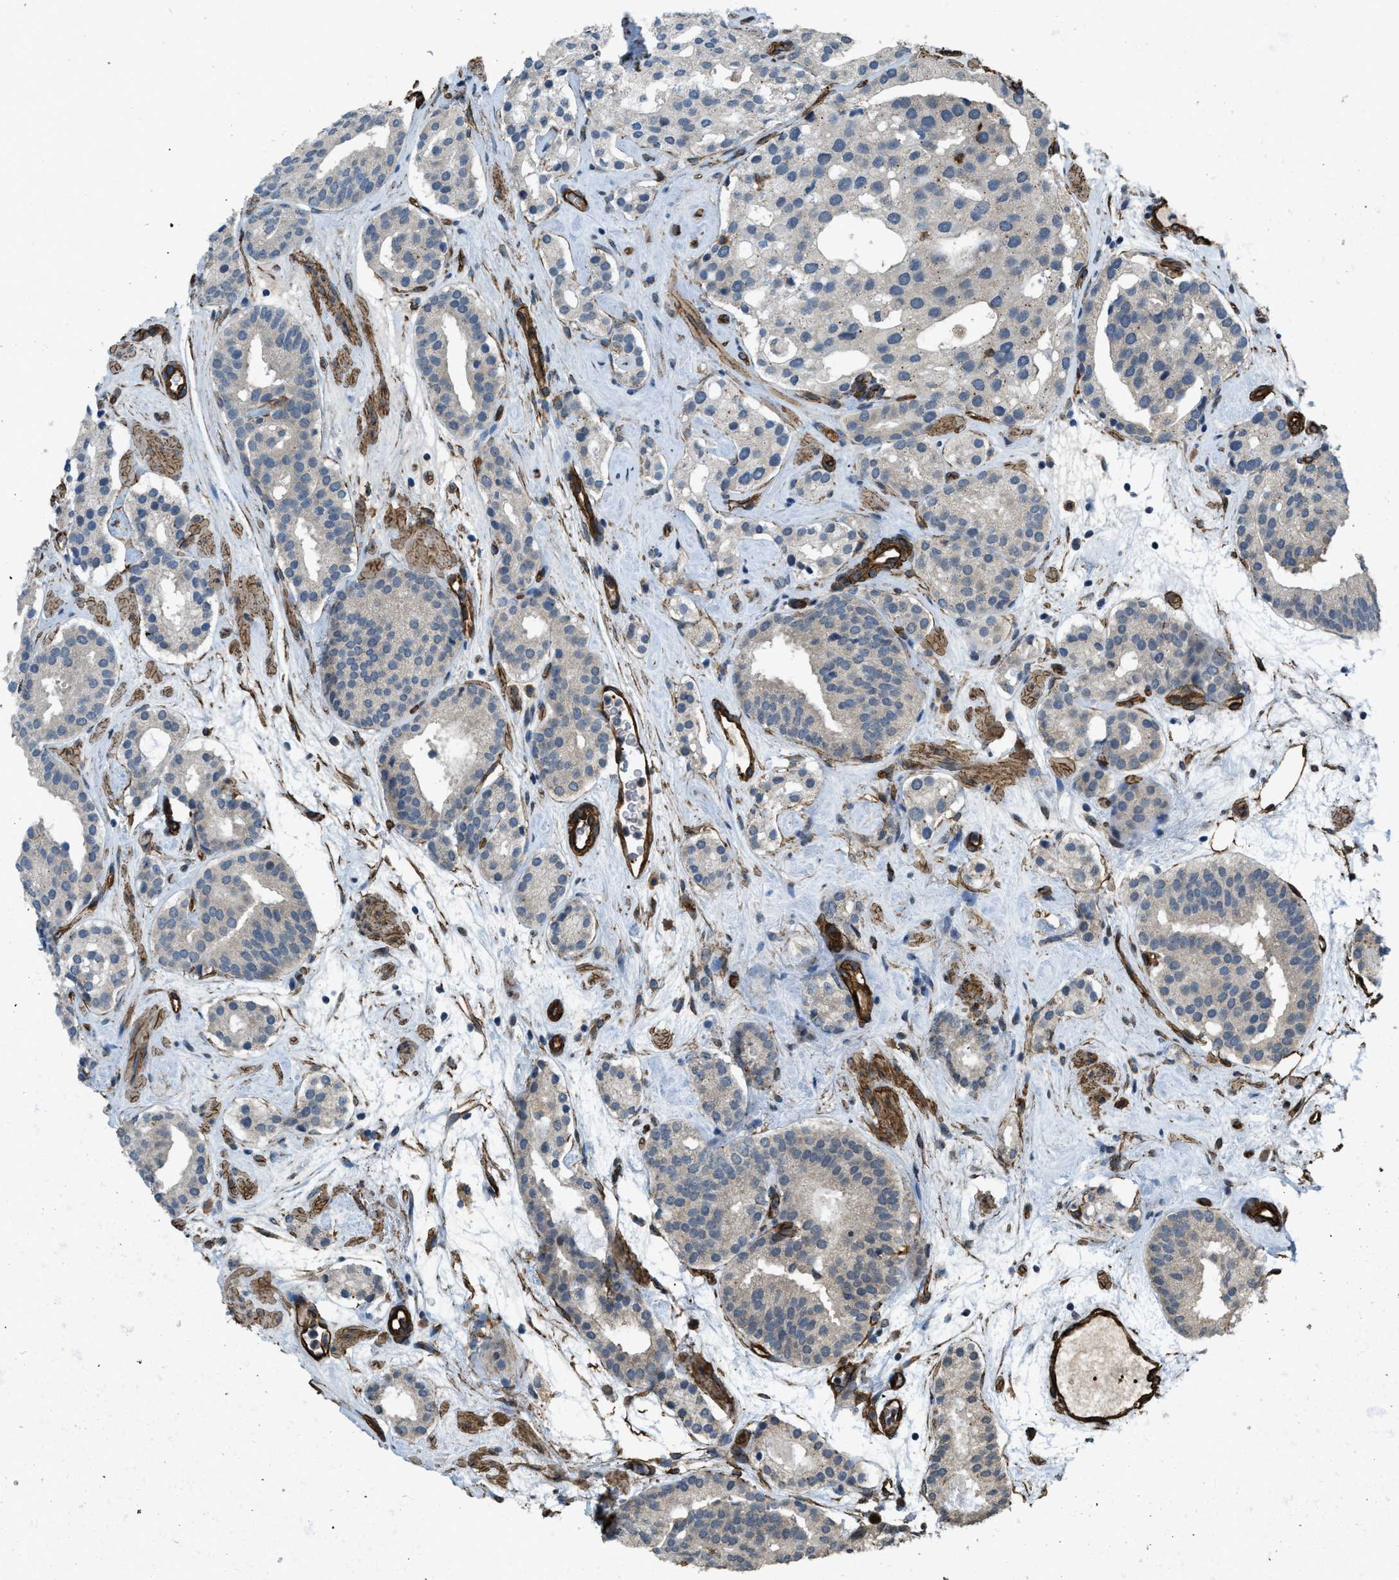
{"staining": {"intensity": "weak", "quantity": "<25%", "location": "cytoplasmic/membranous"}, "tissue": "prostate cancer", "cell_type": "Tumor cells", "image_type": "cancer", "snomed": [{"axis": "morphology", "description": "Adenocarcinoma, Low grade"}, {"axis": "topography", "description": "Prostate"}], "caption": "High power microscopy micrograph of an IHC histopathology image of prostate cancer (low-grade adenocarcinoma), revealing no significant staining in tumor cells.", "gene": "NMB", "patient": {"sex": "male", "age": 69}}